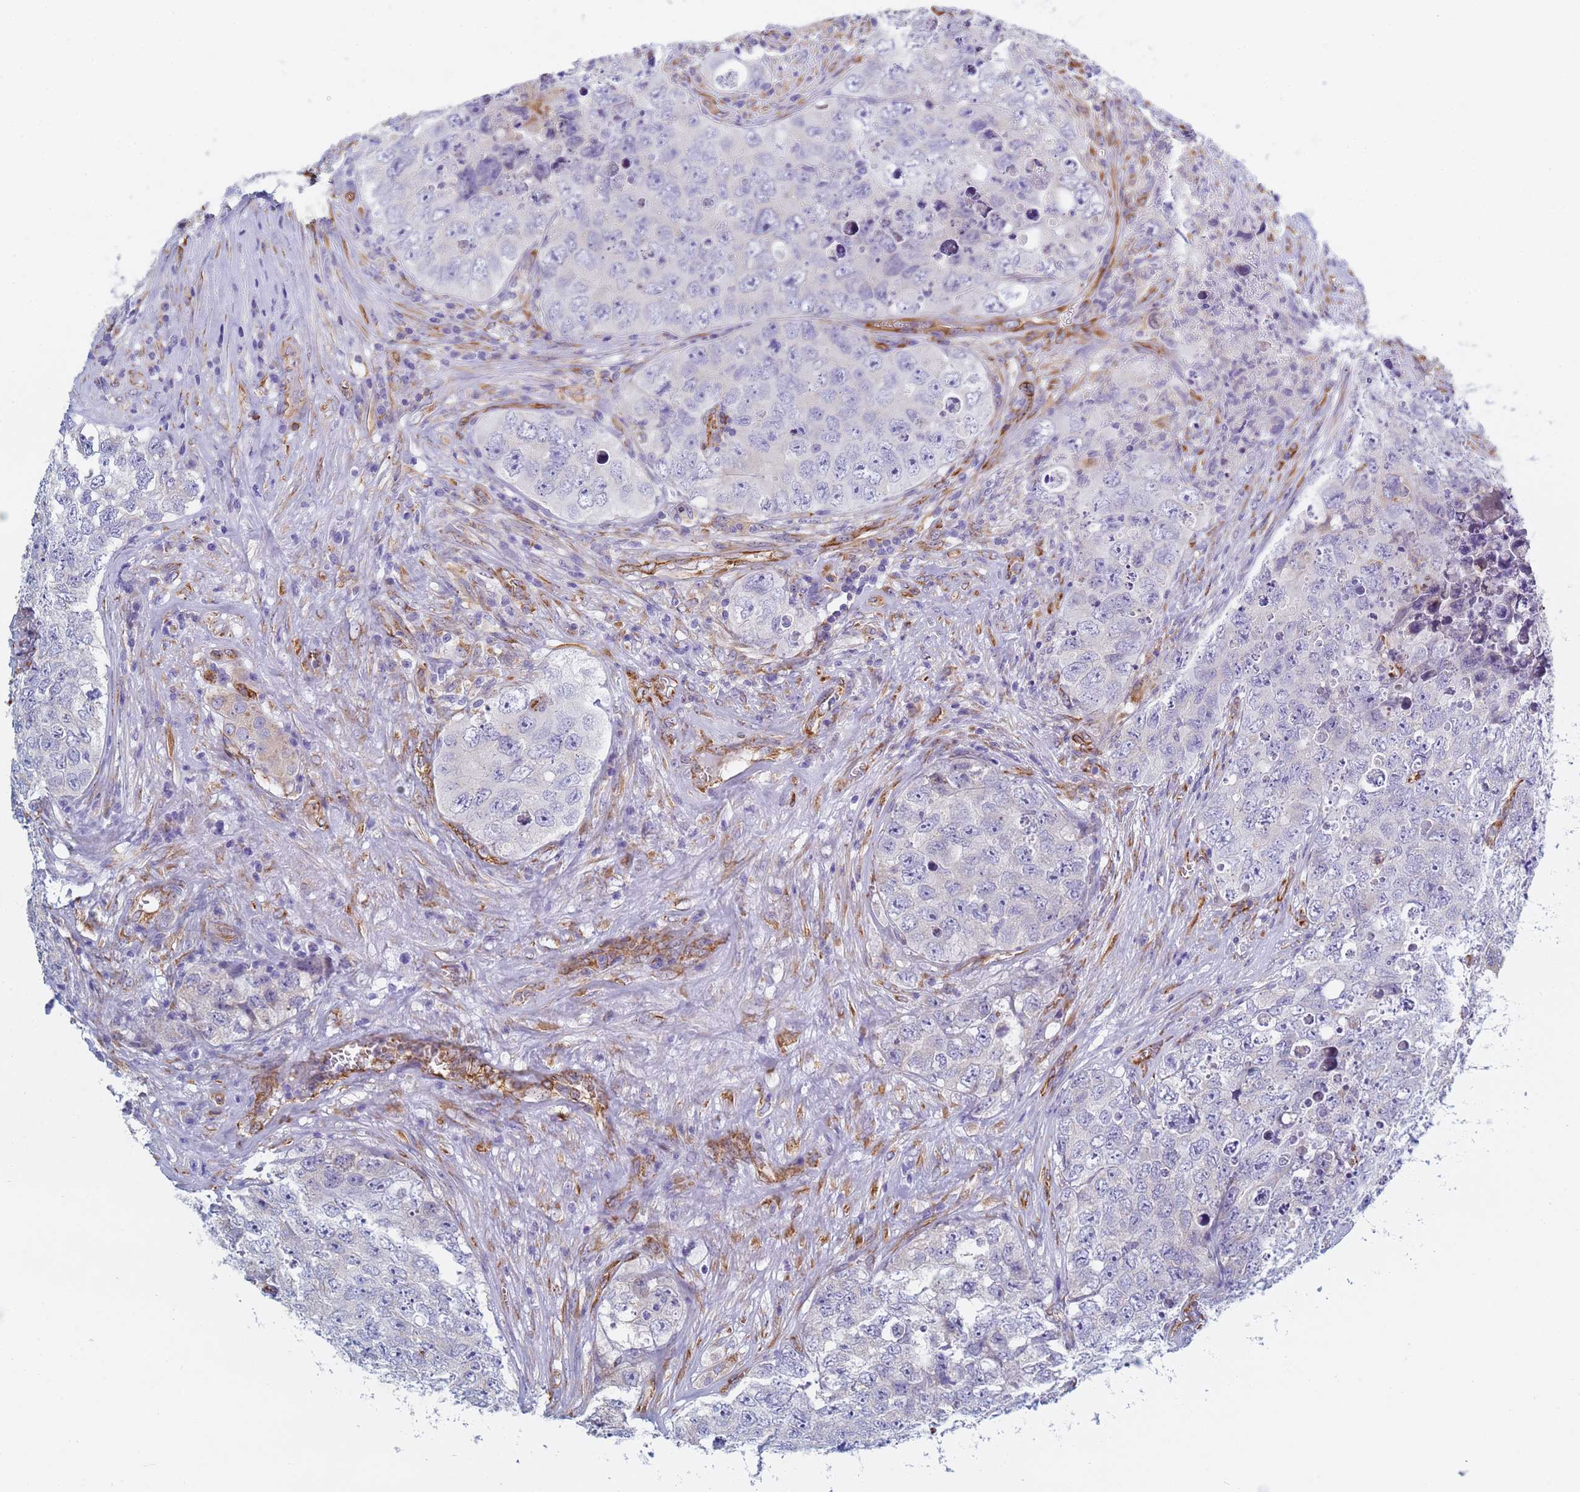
{"staining": {"intensity": "negative", "quantity": "none", "location": "none"}, "tissue": "testis cancer", "cell_type": "Tumor cells", "image_type": "cancer", "snomed": [{"axis": "morphology", "description": "Seminoma, NOS"}, {"axis": "morphology", "description": "Carcinoma, Embryonal, NOS"}, {"axis": "topography", "description": "Testis"}], "caption": "Testis cancer (seminoma) stained for a protein using IHC demonstrates no expression tumor cells.", "gene": "GDAP2", "patient": {"sex": "male", "age": 43}}